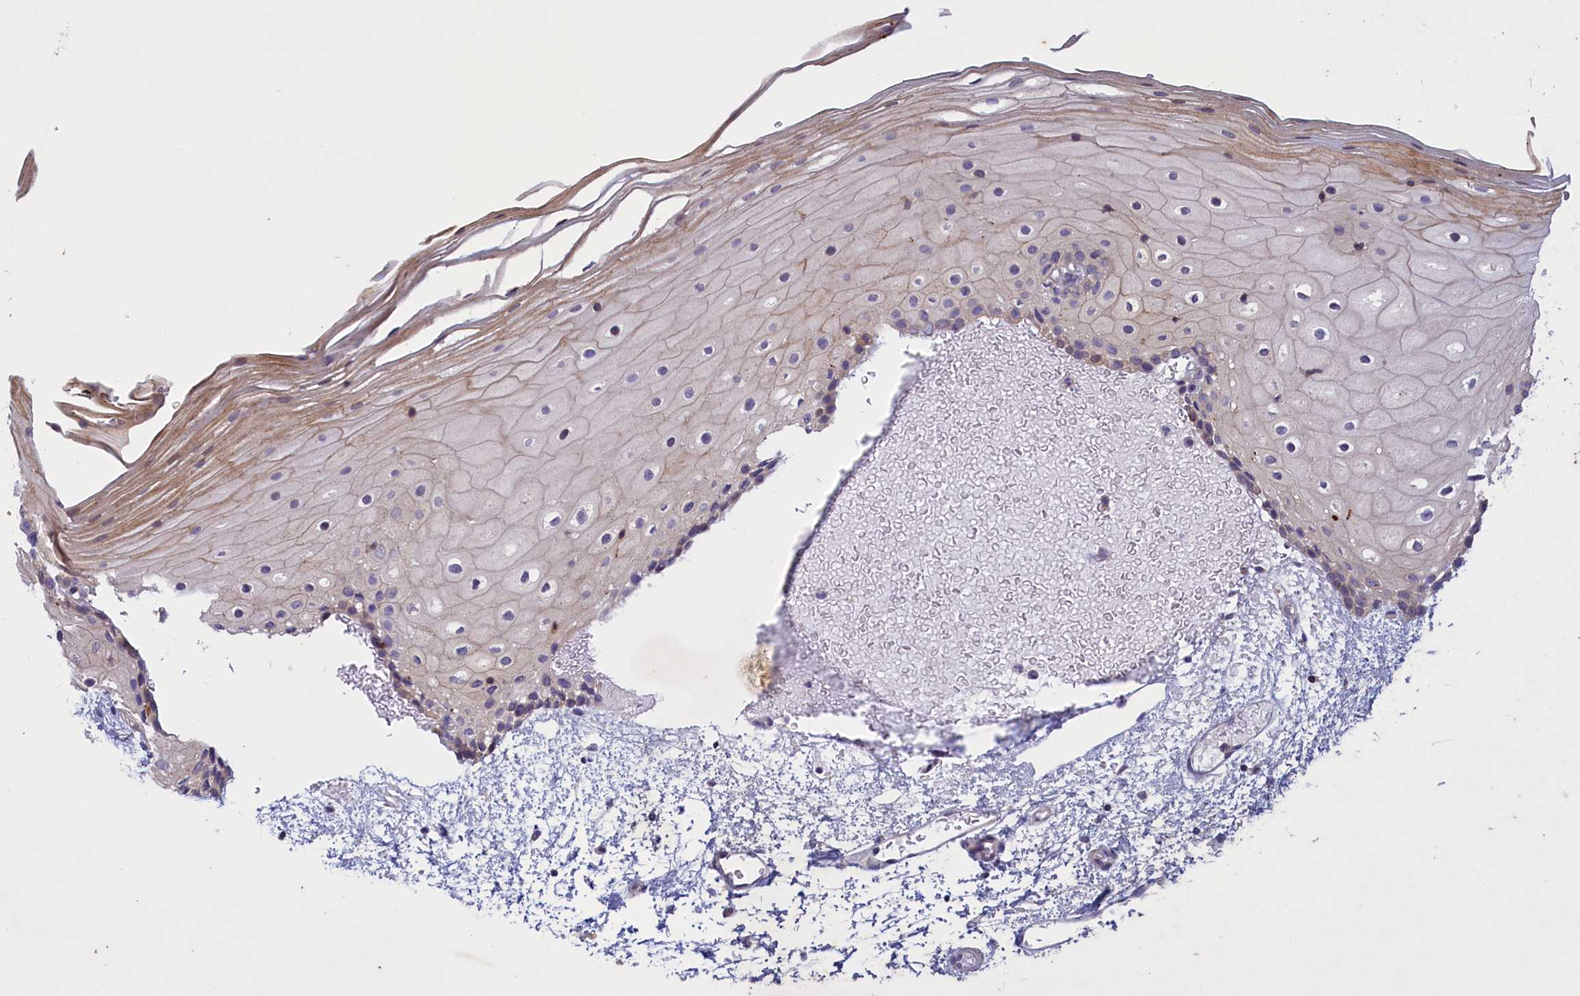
{"staining": {"intensity": "moderate", "quantity": "25%-75%", "location": "cytoplasmic/membranous"}, "tissue": "oral mucosa", "cell_type": "Squamous epithelial cells", "image_type": "normal", "snomed": [{"axis": "morphology", "description": "Normal tissue, NOS"}, {"axis": "topography", "description": "Oral tissue"}], "caption": "Approximately 25%-75% of squamous epithelial cells in normal oral mucosa demonstrate moderate cytoplasmic/membranous protein staining as visualized by brown immunohistochemical staining.", "gene": "CORO2A", "patient": {"sex": "female", "age": 70}}